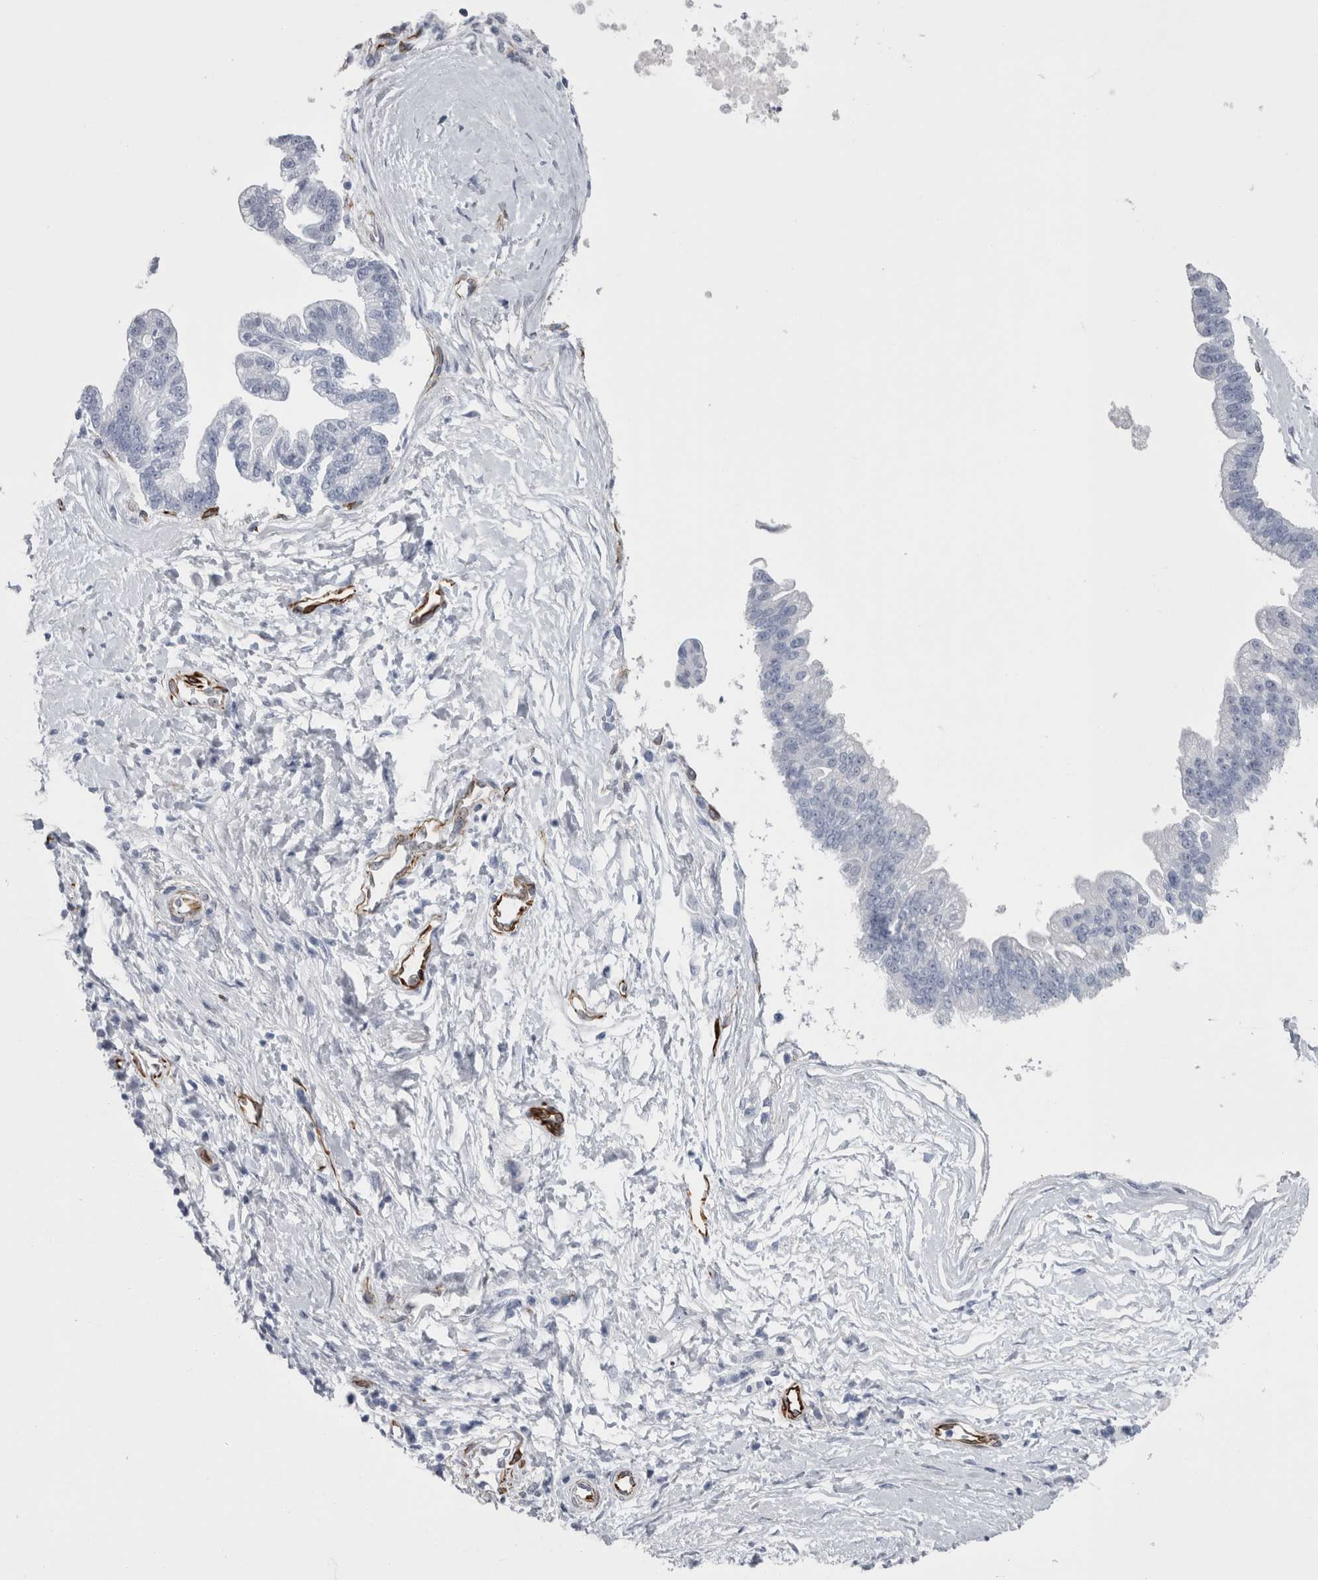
{"staining": {"intensity": "negative", "quantity": "none", "location": "none"}, "tissue": "pancreatic cancer", "cell_type": "Tumor cells", "image_type": "cancer", "snomed": [{"axis": "morphology", "description": "Adenocarcinoma, NOS"}, {"axis": "topography", "description": "Pancreas"}], "caption": "An immunohistochemistry (IHC) histopathology image of pancreatic cancer (adenocarcinoma) is shown. There is no staining in tumor cells of pancreatic cancer (adenocarcinoma).", "gene": "VWDE", "patient": {"sex": "male", "age": 72}}